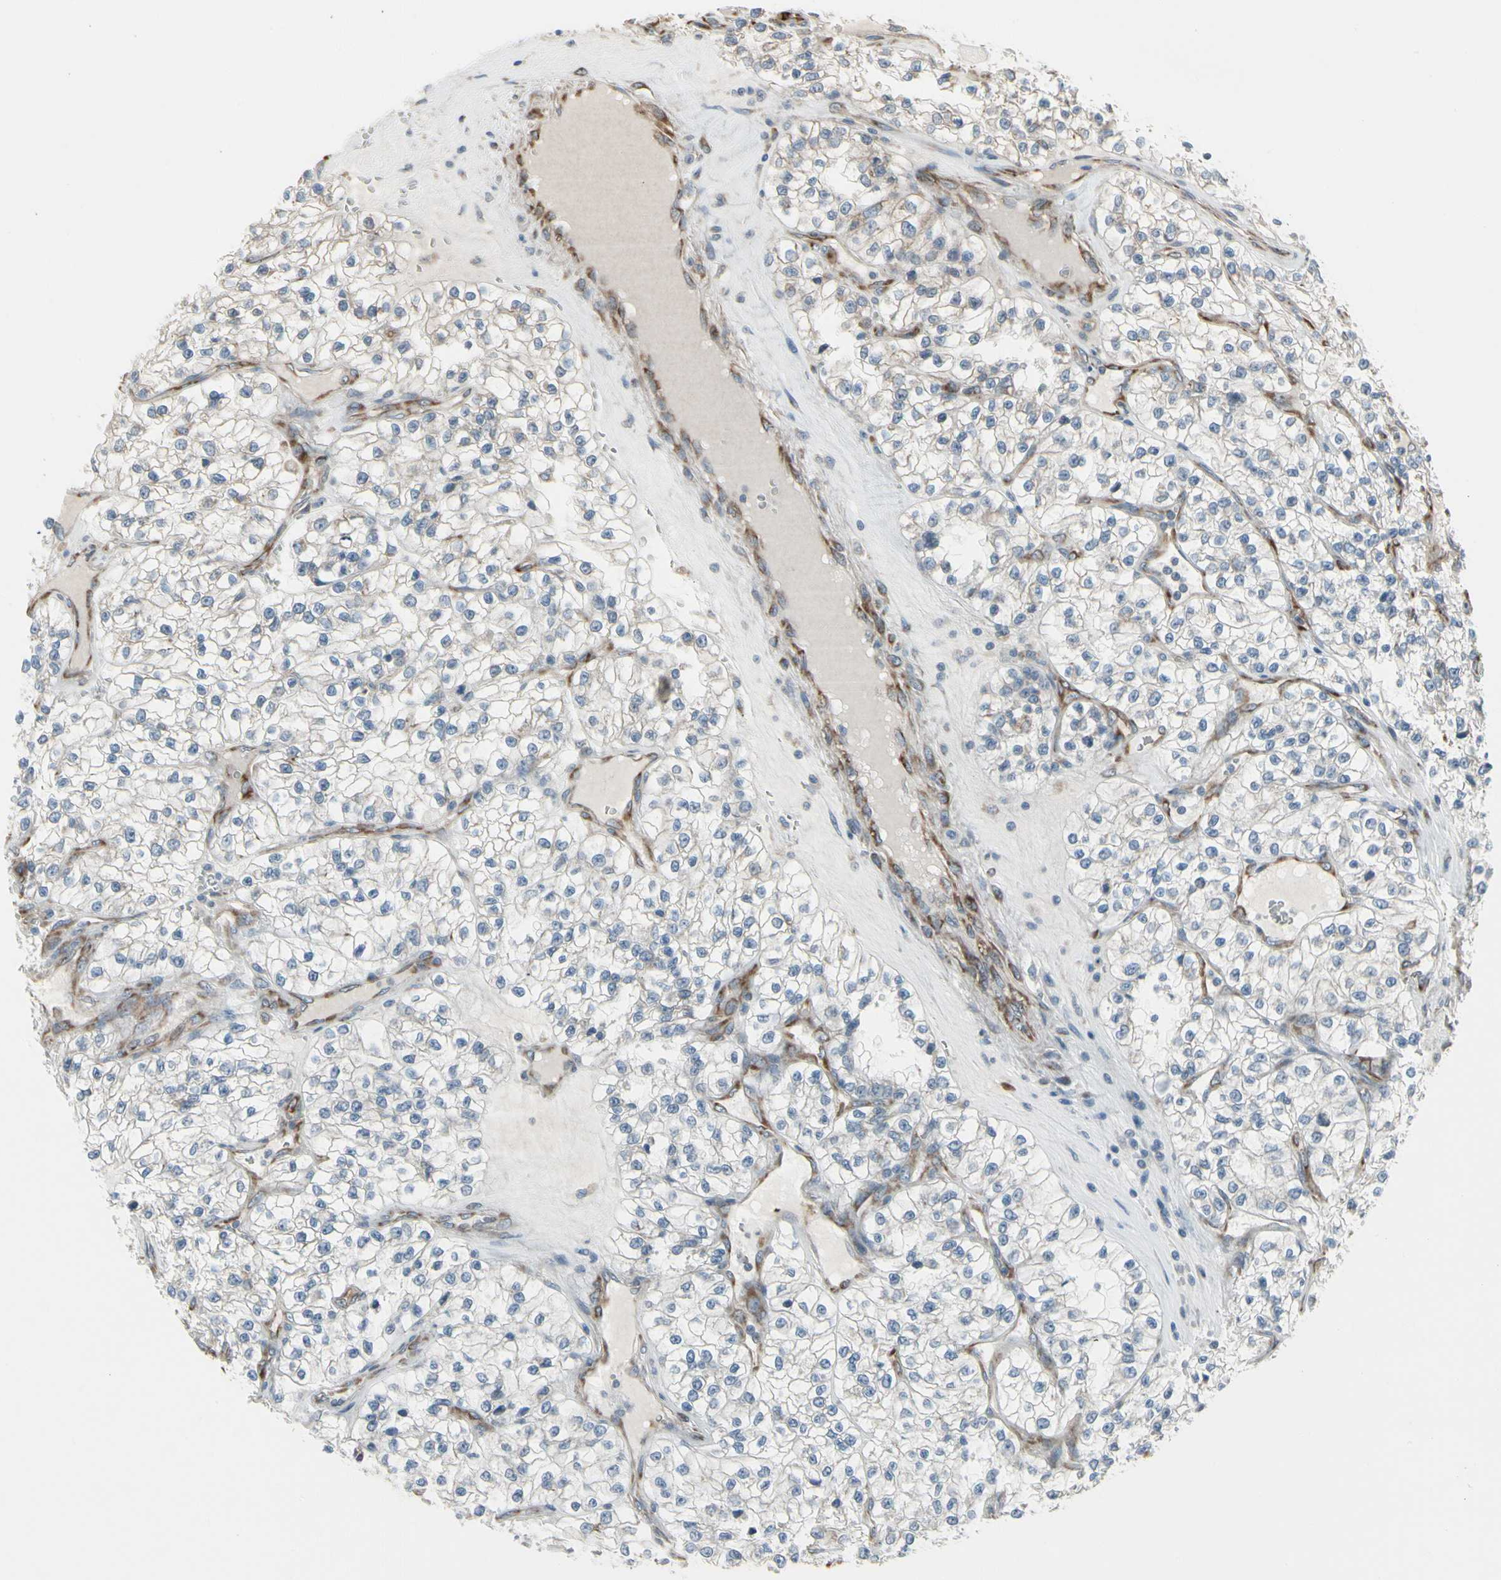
{"staining": {"intensity": "weak", "quantity": "<25%", "location": "cytoplasmic/membranous"}, "tissue": "renal cancer", "cell_type": "Tumor cells", "image_type": "cancer", "snomed": [{"axis": "morphology", "description": "Adenocarcinoma, NOS"}, {"axis": "topography", "description": "Kidney"}], "caption": "This is an immunohistochemistry histopathology image of human renal adenocarcinoma. There is no staining in tumor cells.", "gene": "FNDC3A", "patient": {"sex": "female", "age": 57}}